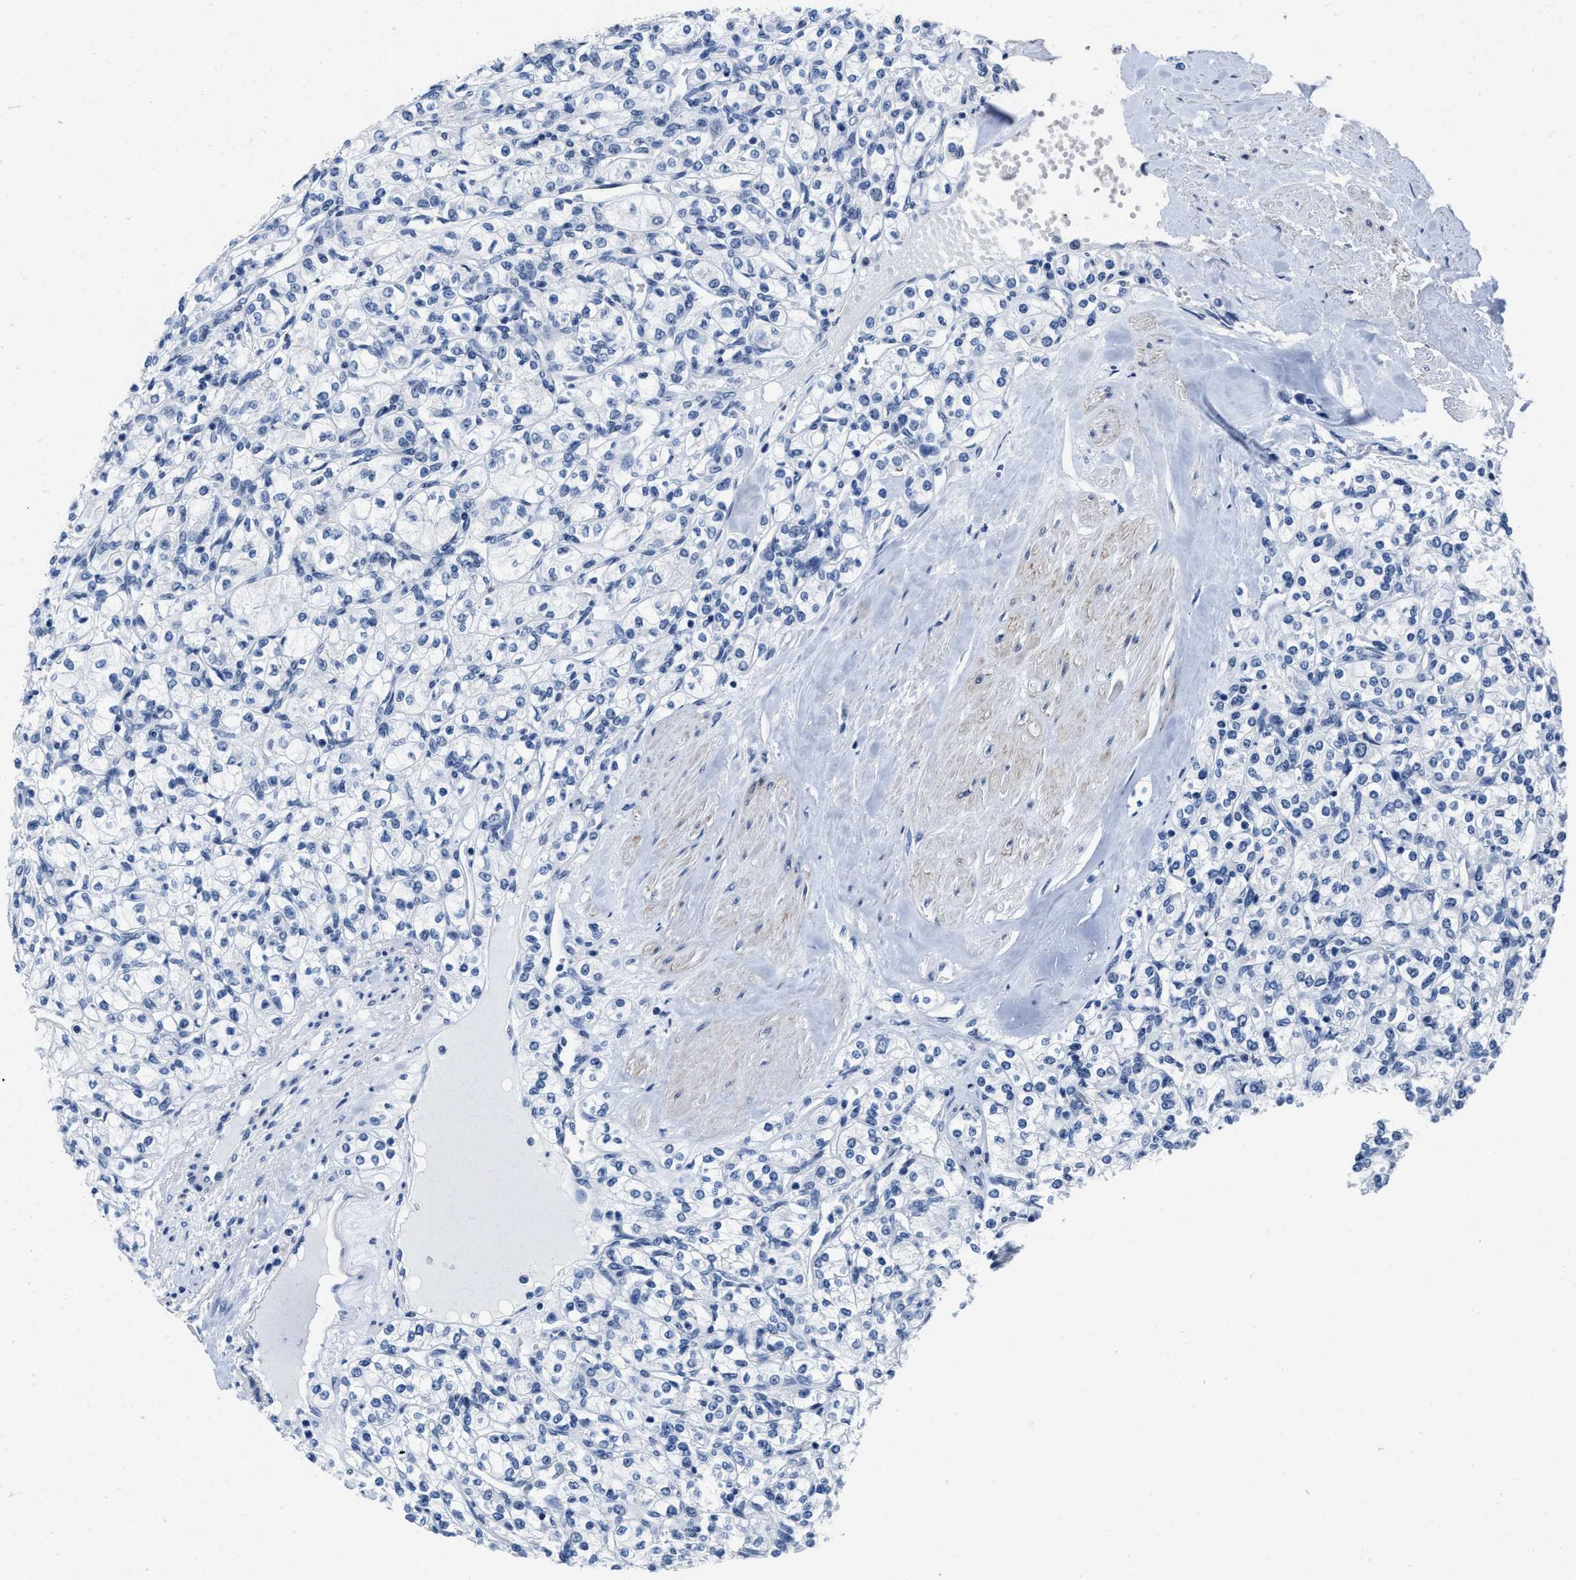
{"staining": {"intensity": "negative", "quantity": "none", "location": "none"}, "tissue": "renal cancer", "cell_type": "Tumor cells", "image_type": "cancer", "snomed": [{"axis": "morphology", "description": "Adenocarcinoma, NOS"}, {"axis": "topography", "description": "Kidney"}], "caption": "Adenocarcinoma (renal) was stained to show a protein in brown. There is no significant staining in tumor cells.", "gene": "ID3", "patient": {"sex": "male", "age": 77}}